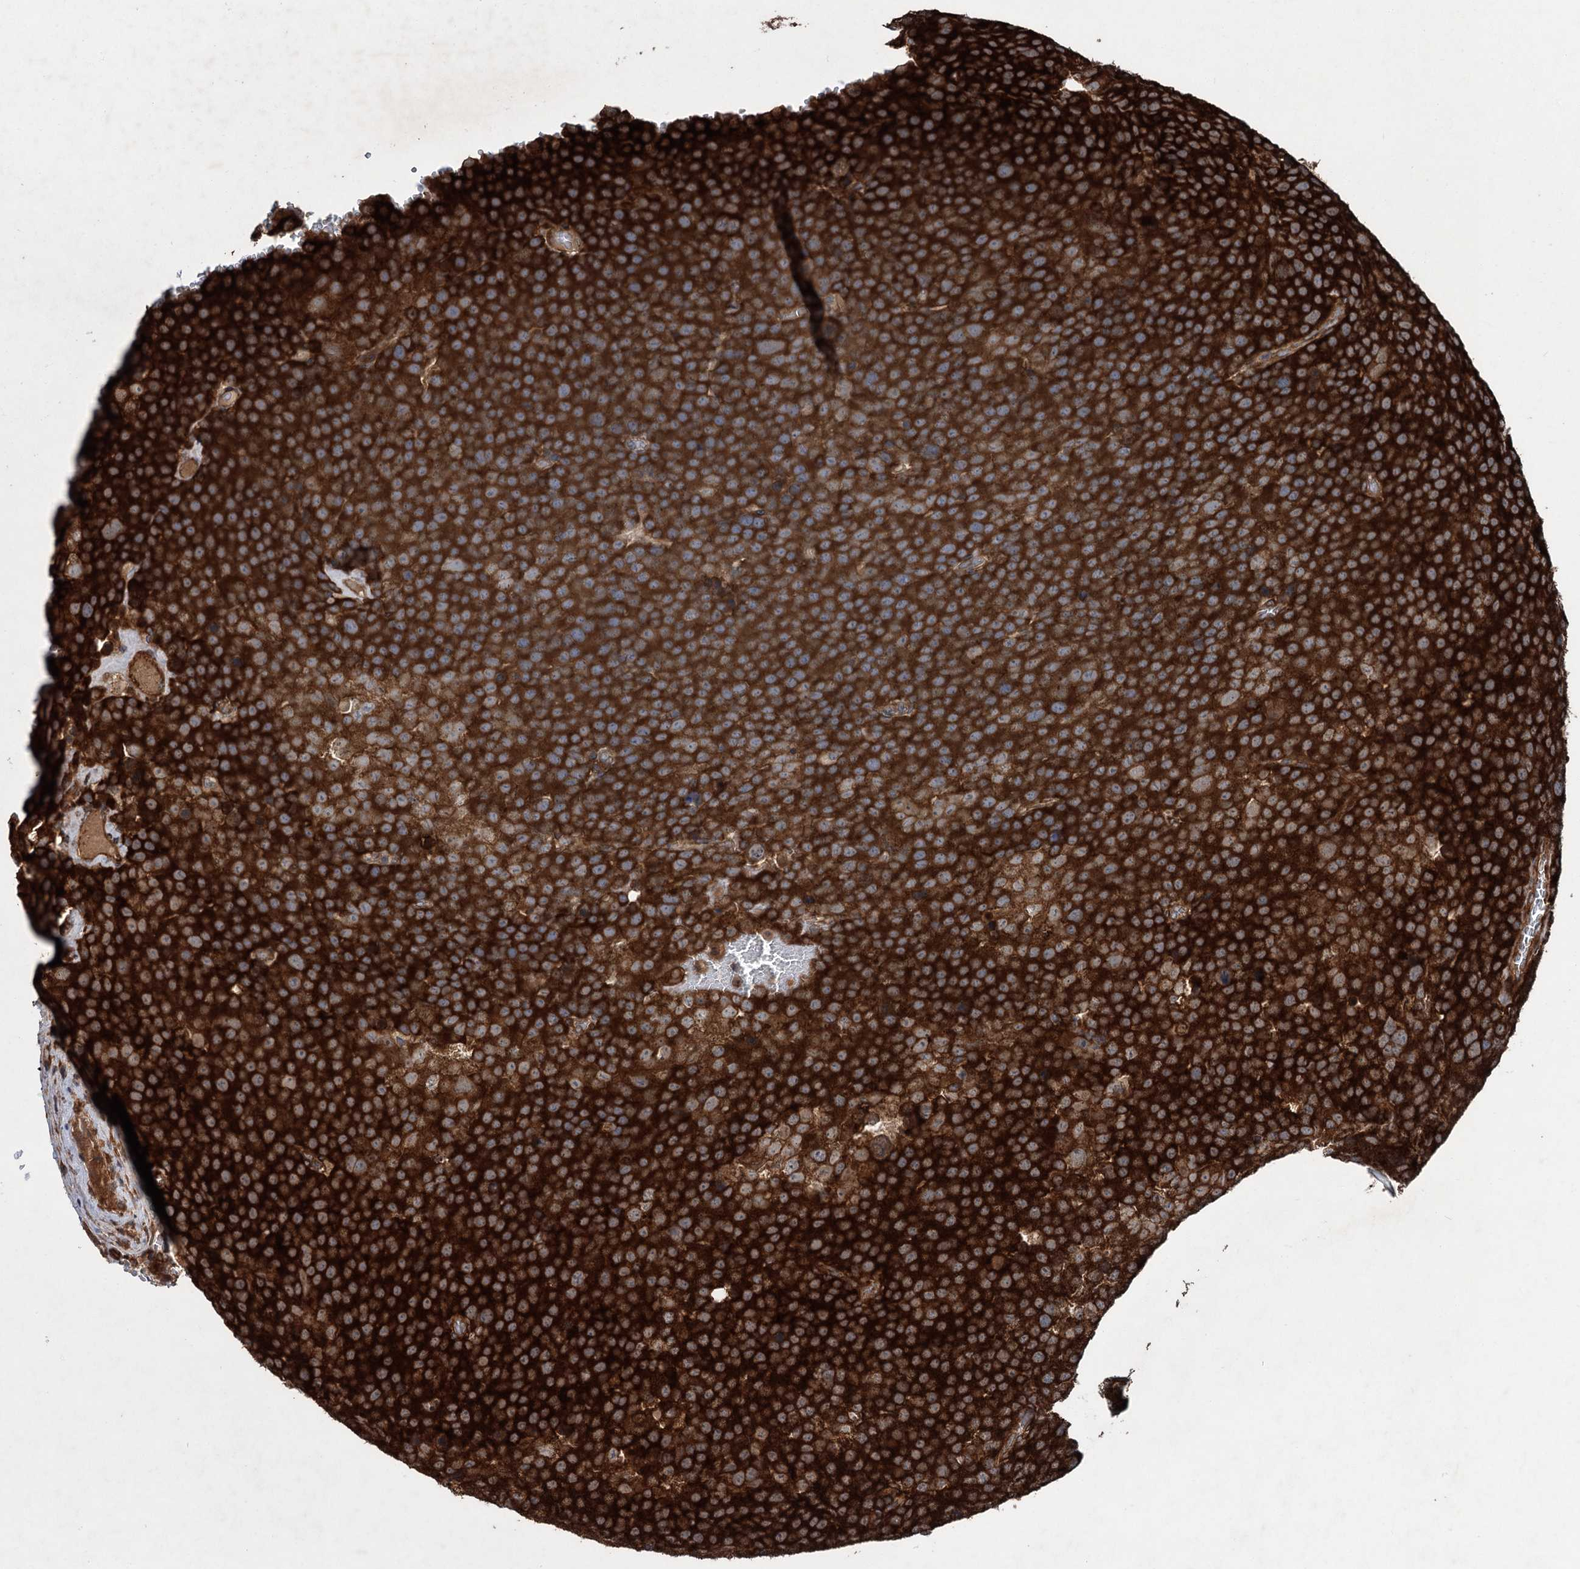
{"staining": {"intensity": "strong", "quantity": ">75%", "location": "cytoplasmic/membranous"}, "tissue": "testis cancer", "cell_type": "Tumor cells", "image_type": "cancer", "snomed": [{"axis": "morphology", "description": "Seminoma, NOS"}, {"axis": "topography", "description": "Testis"}], "caption": "Testis cancer stained with DAB (3,3'-diaminobenzidine) IHC reveals high levels of strong cytoplasmic/membranous staining in approximately >75% of tumor cells. (DAB (3,3'-diaminobenzidine) = brown stain, brightfield microscopy at high magnification).", "gene": "RNF214", "patient": {"sex": "male", "age": 71}}